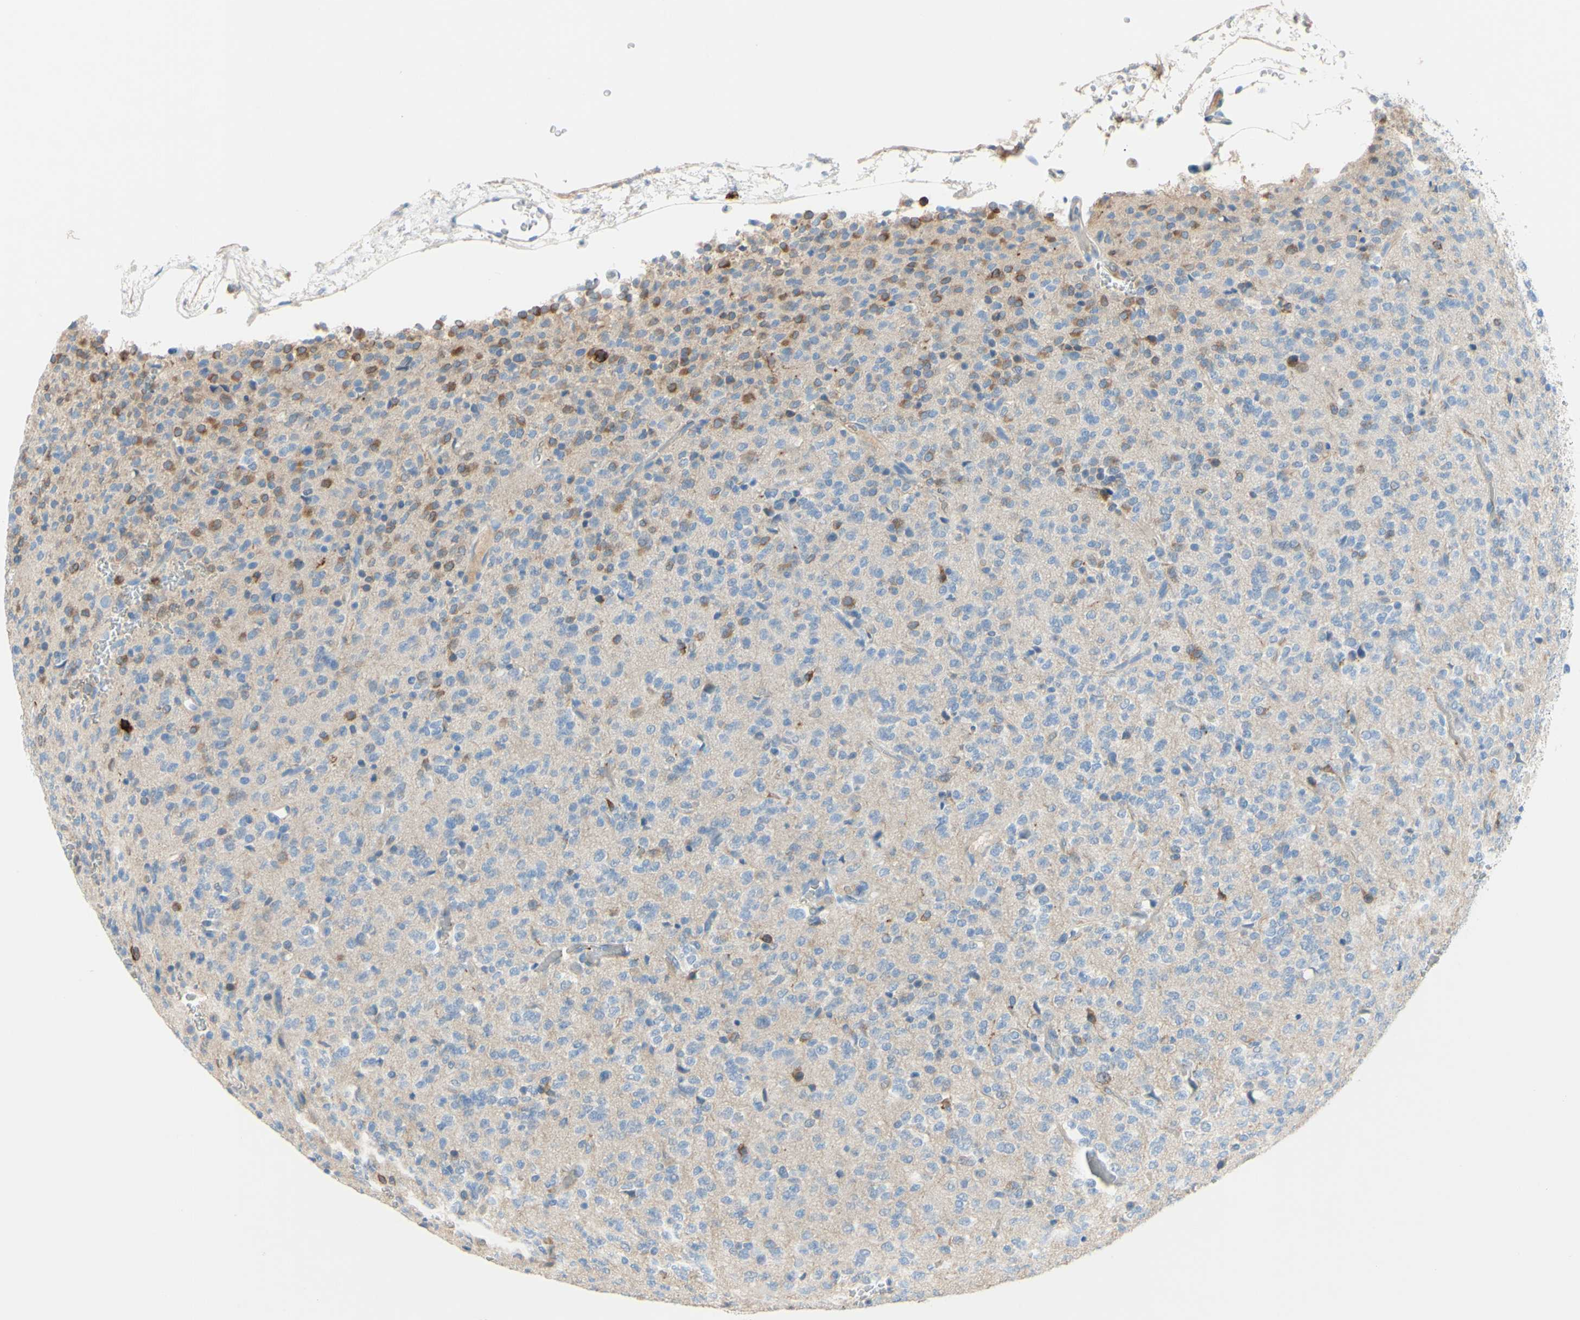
{"staining": {"intensity": "weak", "quantity": "25%-75%", "location": "cytoplasmic/membranous"}, "tissue": "glioma", "cell_type": "Tumor cells", "image_type": "cancer", "snomed": [{"axis": "morphology", "description": "Glioma, malignant, Low grade"}, {"axis": "topography", "description": "Brain"}], "caption": "This image shows immunohistochemistry staining of human glioma, with low weak cytoplasmic/membranous positivity in approximately 25%-75% of tumor cells.", "gene": "FDFT1", "patient": {"sex": "male", "age": 38}}